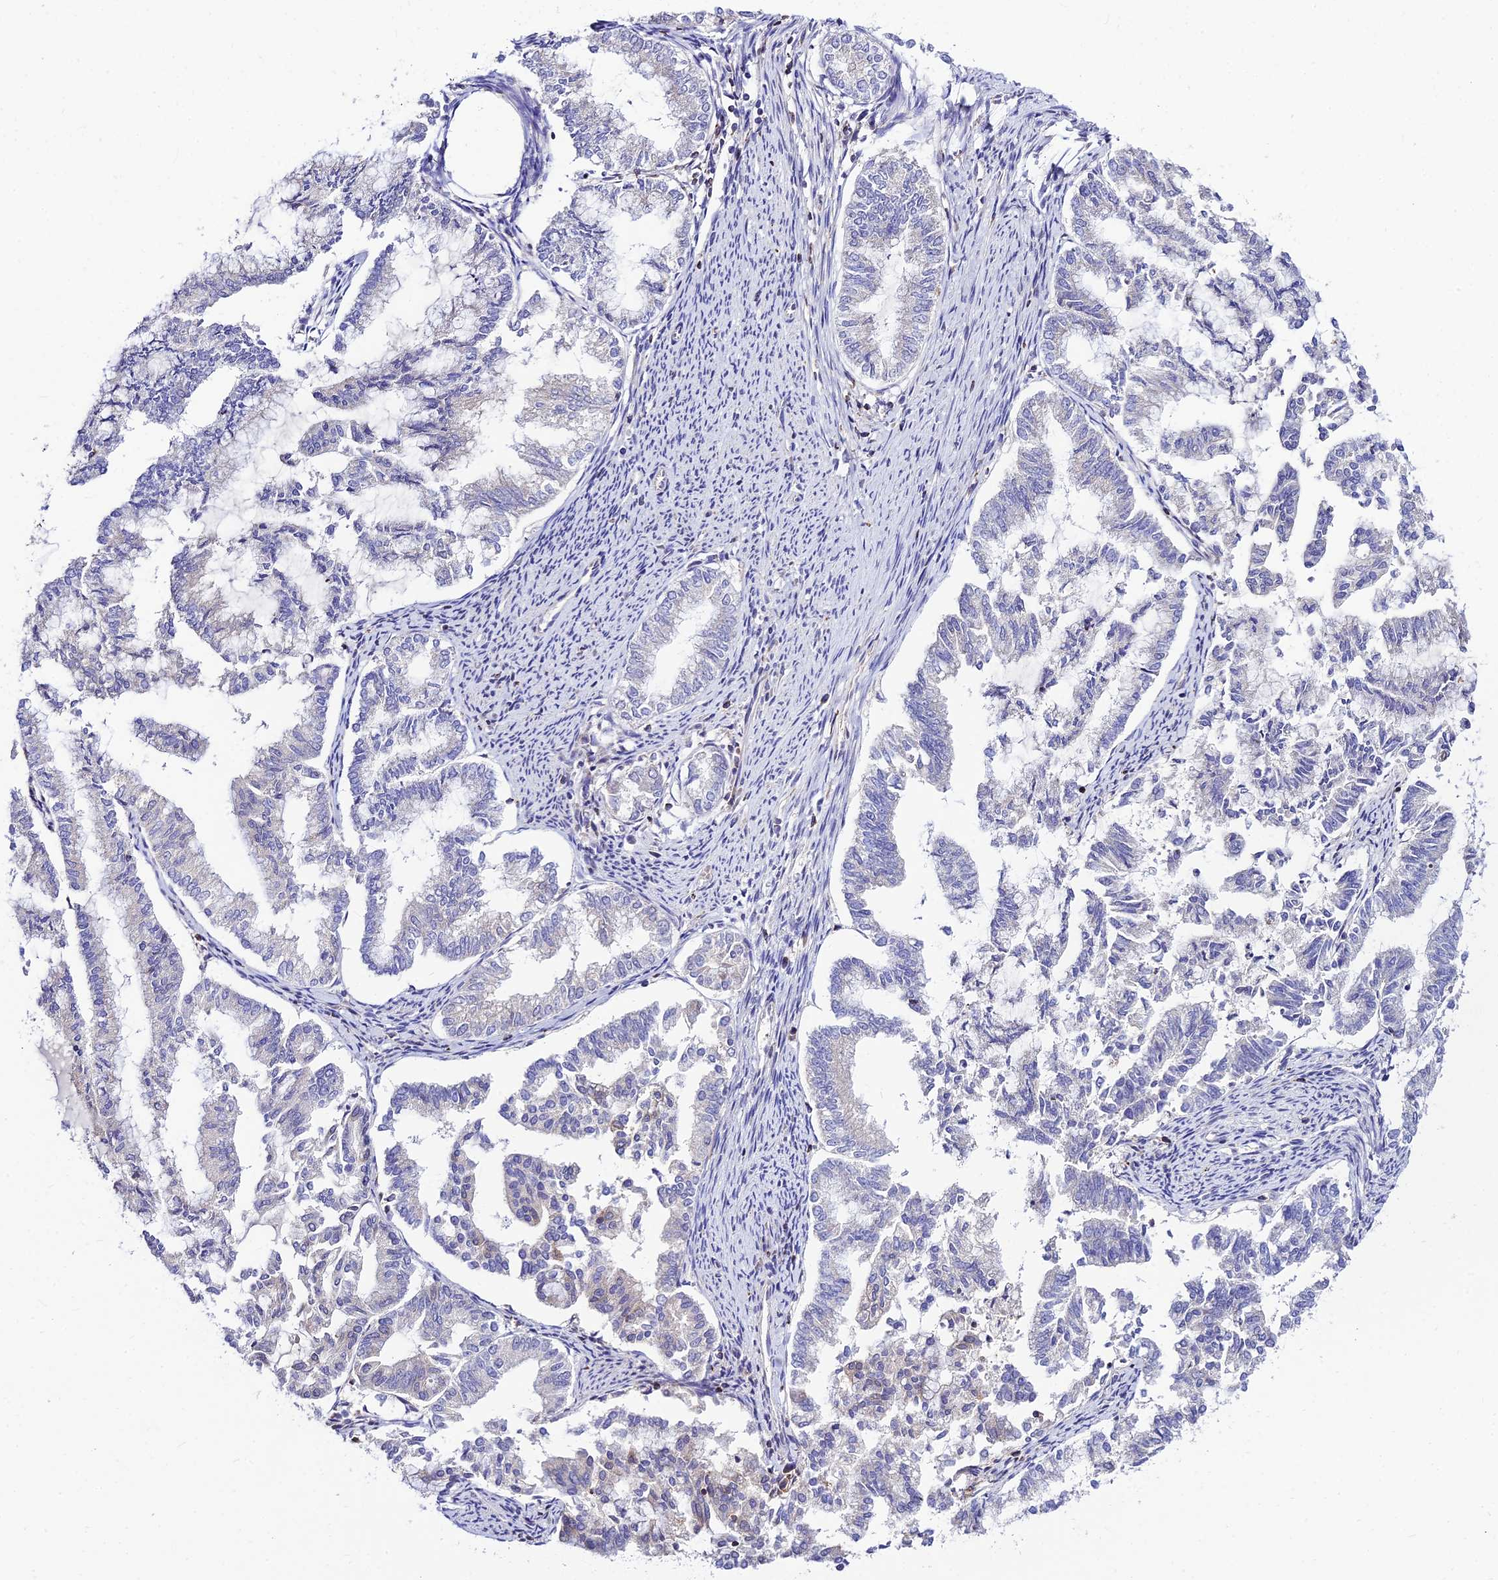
{"staining": {"intensity": "negative", "quantity": "none", "location": "none"}, "tissue": "endometrial cancer", "cell_type": "Tumor cells", "image_type": "cancer", "snomed": [{"axis": "morphology", "description": "Adenocarcinoma, NOS"}, {"axis": "topography", "description": "Endometrium"}], "caption": "DAB immunohistochemical staining of endometrial cancer demonstrates no significant expression in tumor cells.", "gene": "C6orf132", "patient": {"sex": "female", "age": 79}}